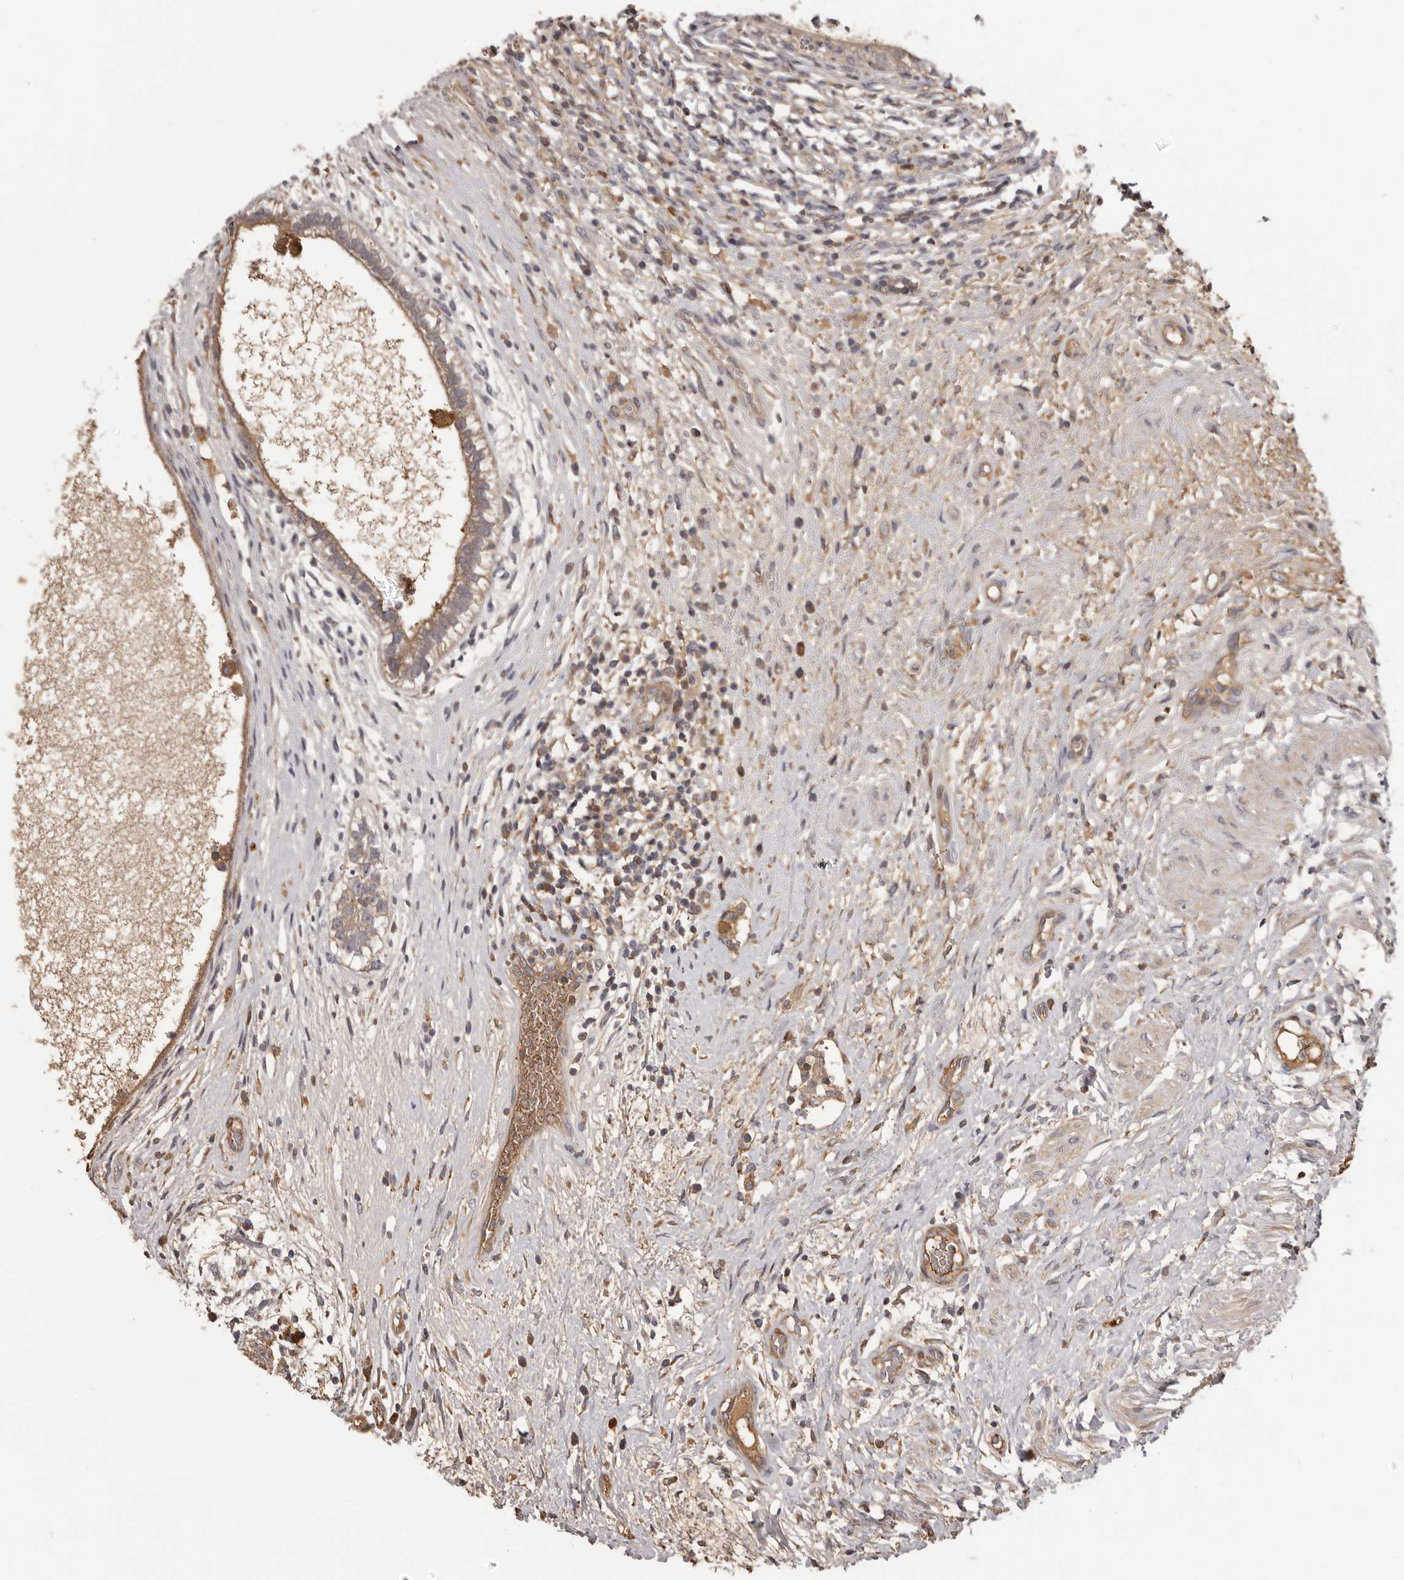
{"staining": {"intensity": "moderate", "quantity": ">75%", "location": "cytoplasmic/membranous"}, "tissue": "testis cancer", "cell_type": "Tumor cells", "image_type": "cancer", "snomed": [{"axis": "morphology", "description": "Carcinoma, Embryonal, NOS"}, {"axis": "topography", "description": "Testis"}], "caption": "A high-resolution micrograph shows immunohistochemistry staining of embryonal carcinoma (testis), which demonstrates moderate cytoplasmic/membranous expression in about >75% of tumor cells.", "gene": "OTUD3", "patient": {"sex": "male", "age": 26}}